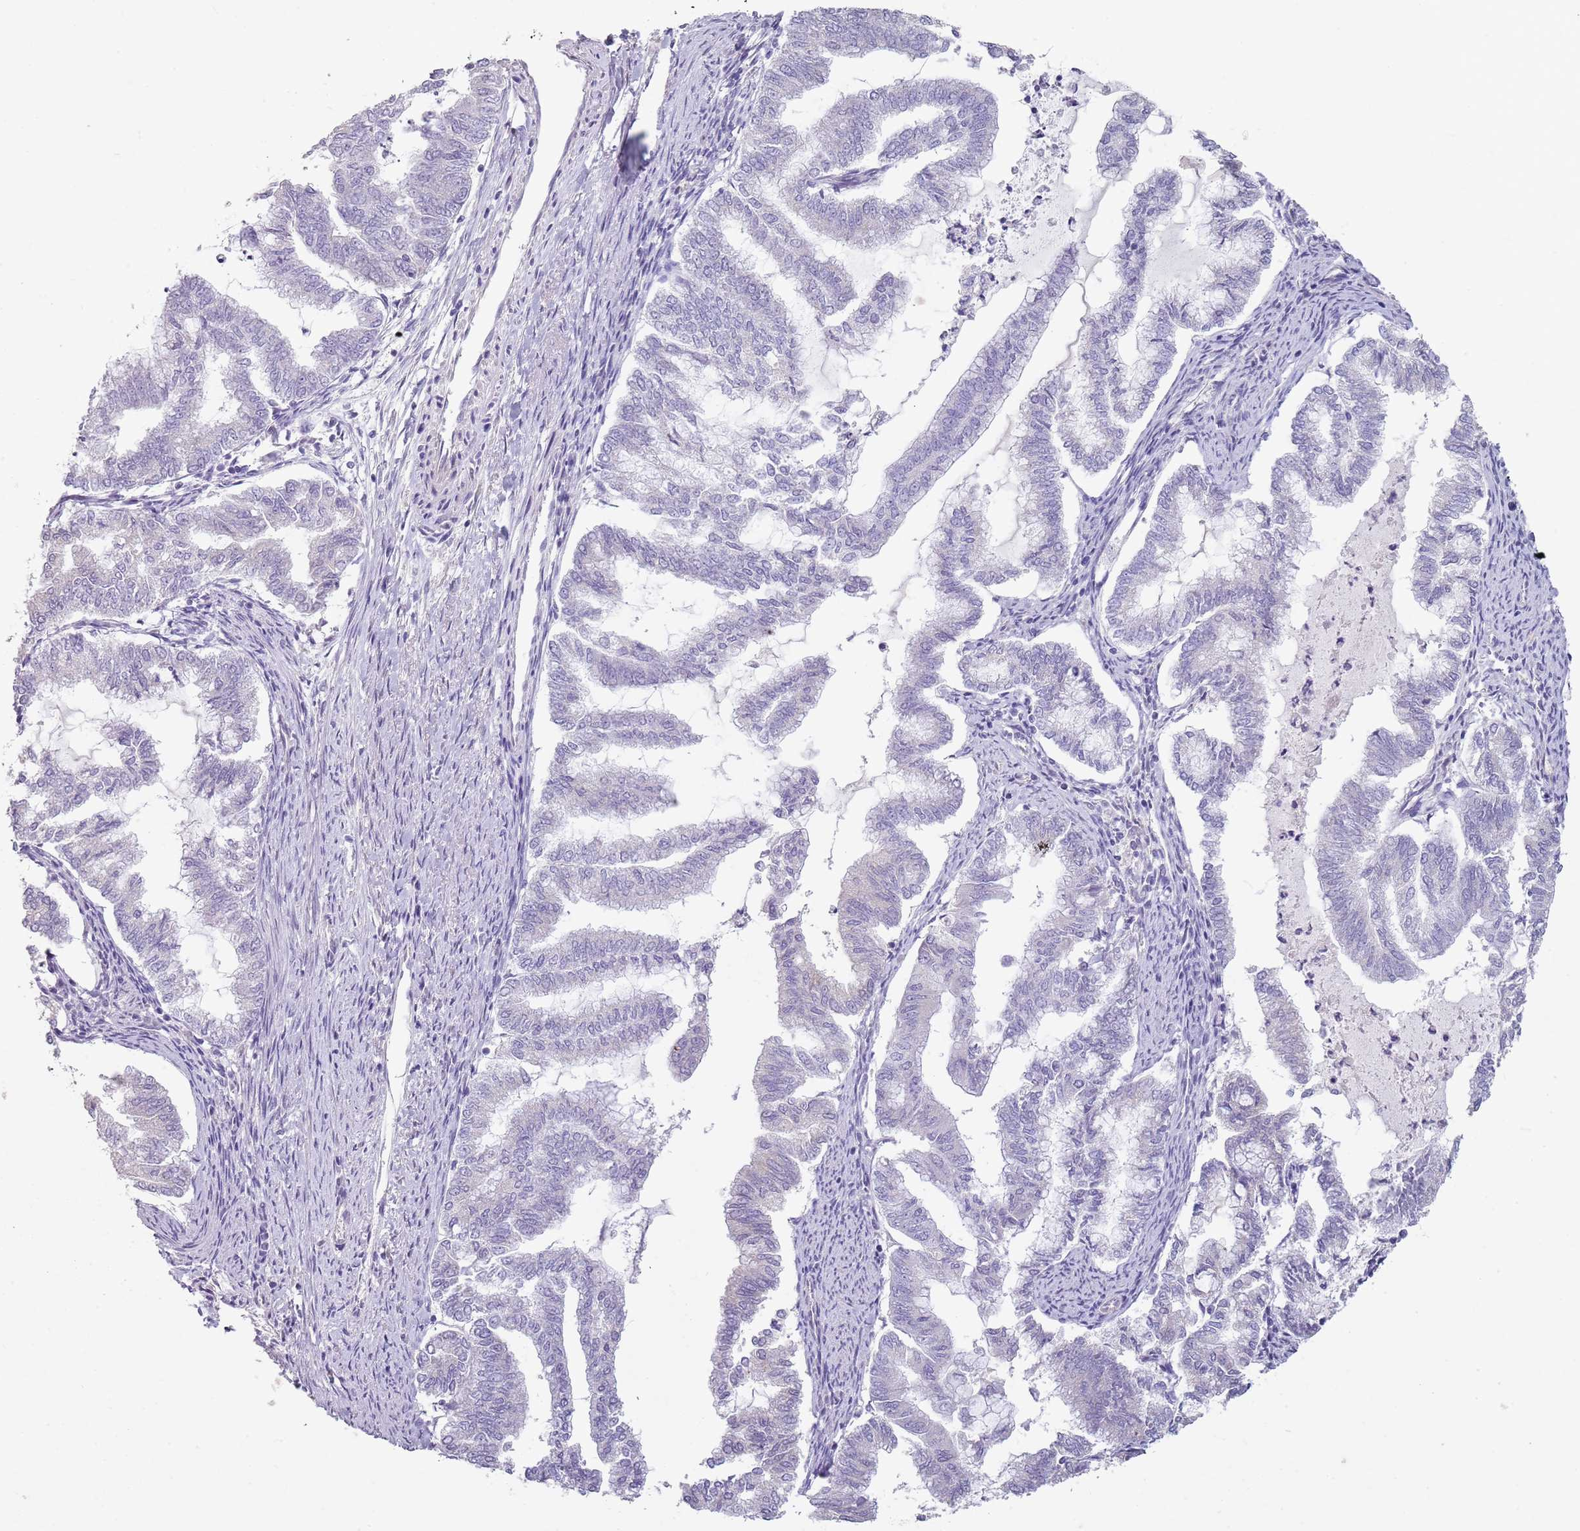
{"staining": {"intensity": "negative", "quantity": "none", "location": "none"}, "tissue": "endometrial cancer", "cell_type": "Tumor cells", "image_type": "cancer", "snomed": [{"axis": "morphology", "description": "Adenocarcinoma, NOS"}, {"axis": "topography", "description": "Endometrium"}], "caption": "A micrograph of endometrial adenocarcinoma stained for a protein exhibits no brown staining in tumor cells. The staining was performed using DAB to visualize the protein expression in brown, while the nuclei were stained in blue with hematoxylin (Magnification: 20x).", "gene": "ZNF583", "patient": {"sex": "female", "age": 79}}